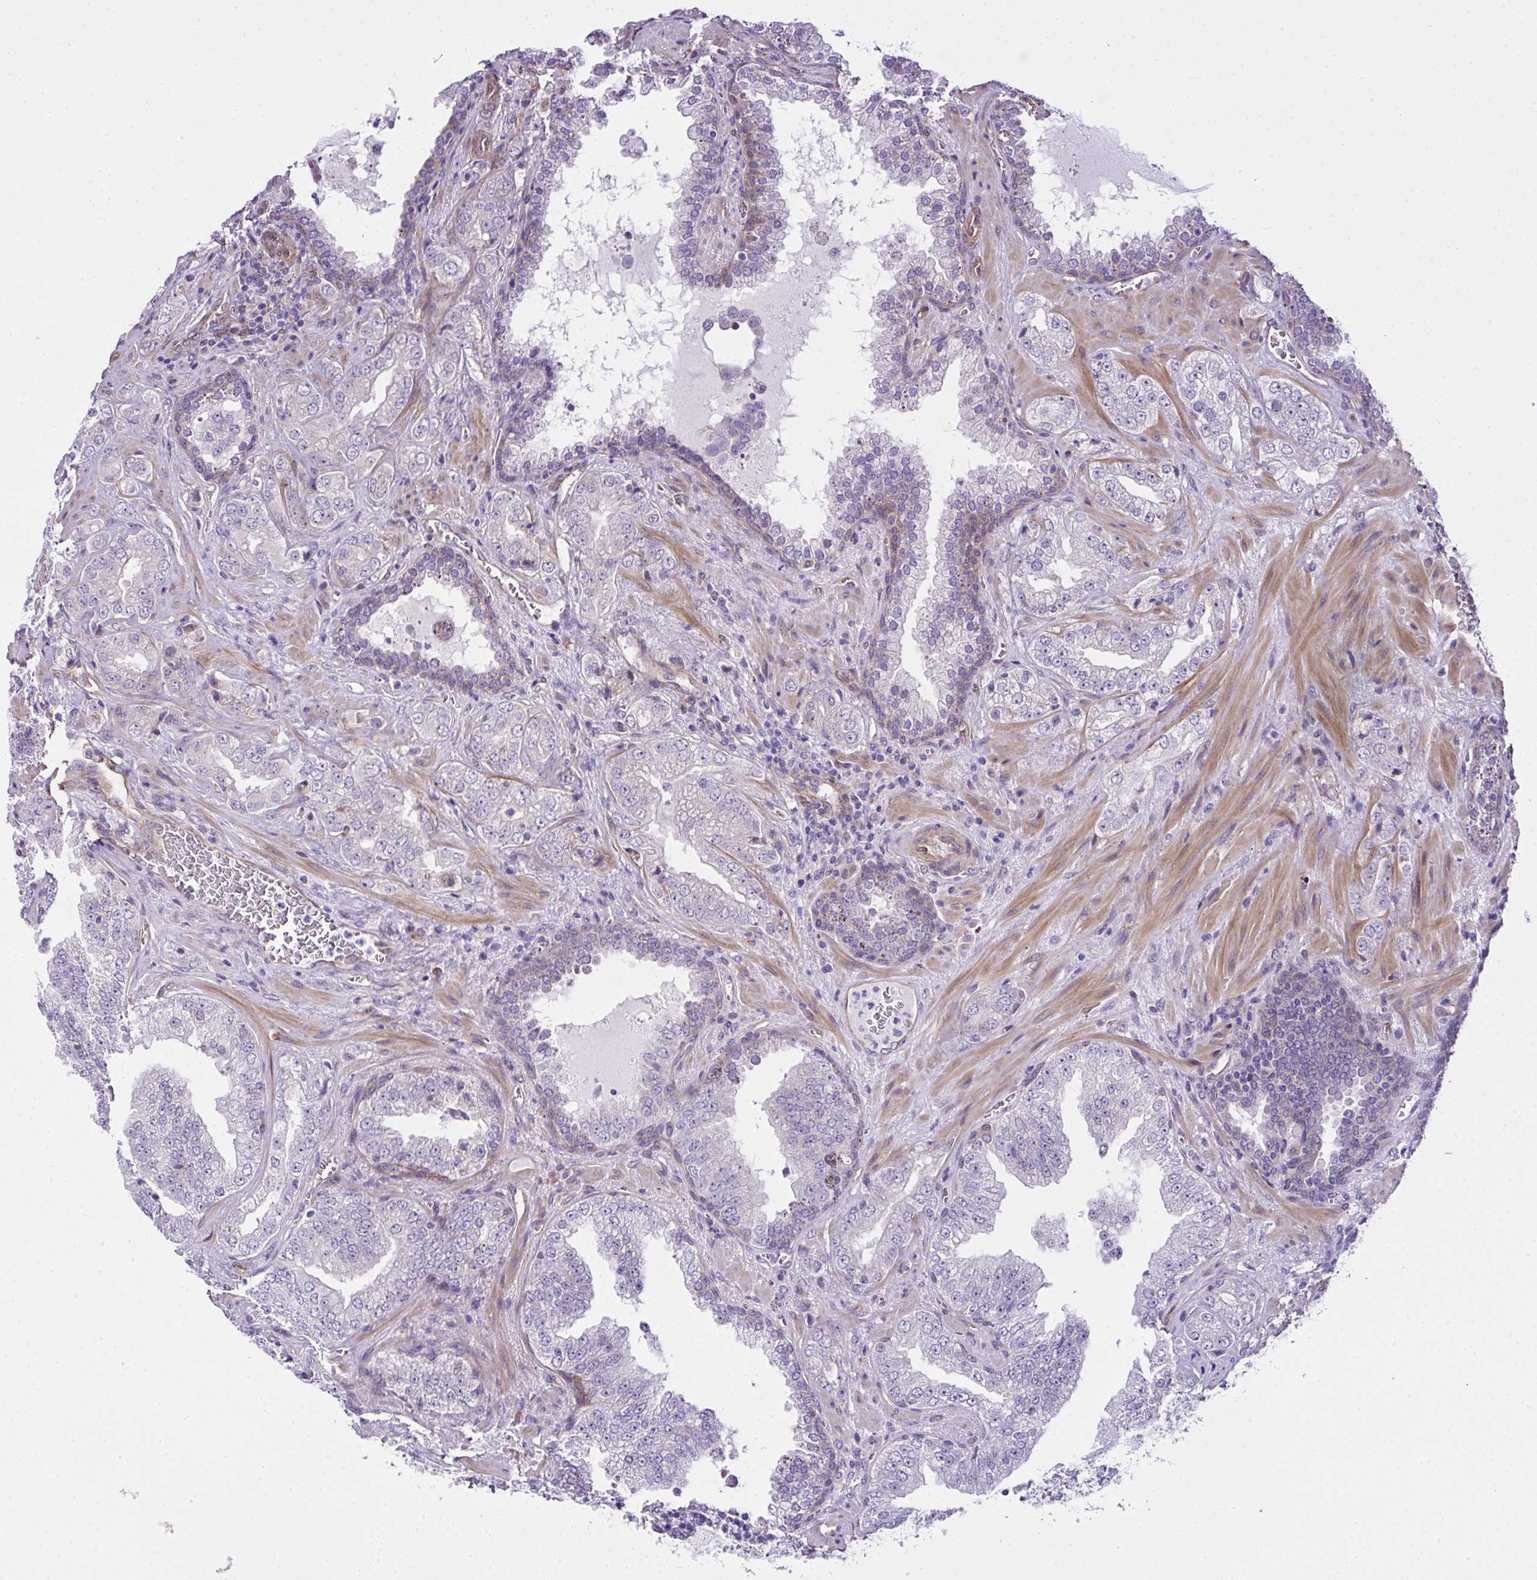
{"staining": {"intensity": "negative", "quantity": "none", "location": "none"}, "tissue": "prostate cancer", "cell_type": "Tumor cells", "image_type": "cancer", "snomed": [{"axis": "morphology", "description": "Adenocarcinoma, High grade"}, {"axis": "topography", "description": "Prostate"}], "caption": "Immunohistochemical staining of high-grade adenocarcinoma (prostate) demonstrates no significant staining in tumor cells. Nuclei are stained in blue.", "gene": "RSKR", "patient": {"sex": "male", "age": 67}}